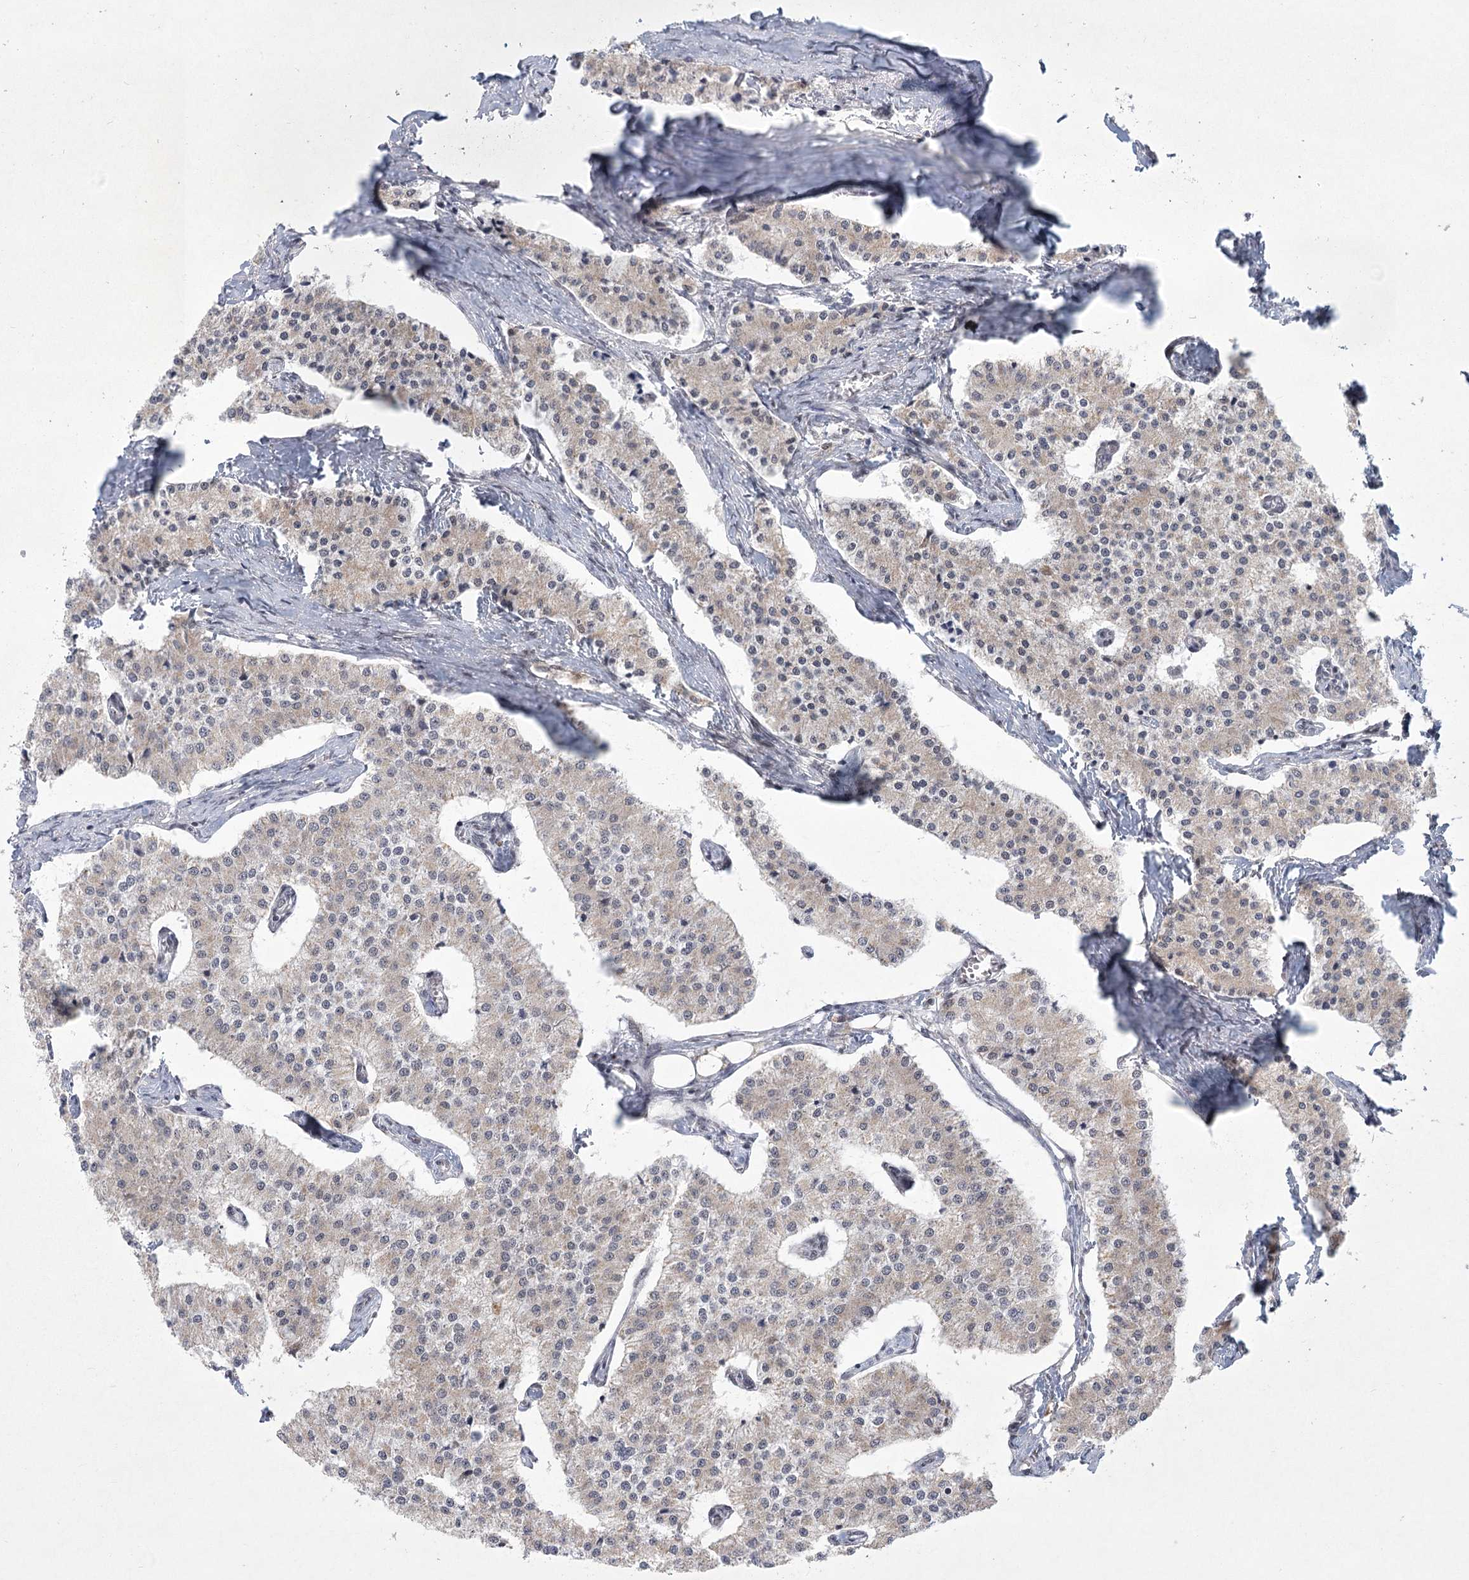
{"staining": {"intensity": "weak", "quantity": "<25%", "location": "cytoplasmic/membranous"}, "tissue": "carcinoid", "cell_type": "Tumor cells", "image_type": "cancer", "snomed": [{"axis": "morphology", "description": "Carcinoid, malignant, NOS"}, {"axis": "topography", "description": "Colon"}], "caption": "High magnification brightfield microscopy of malignant carcinoid stained with DAB (brown) and counterstained with hematoxylin (blue): tumor cells show no significant expression.", "gene": "CIB4", "patient": {"sex": "female", "age": 52}}